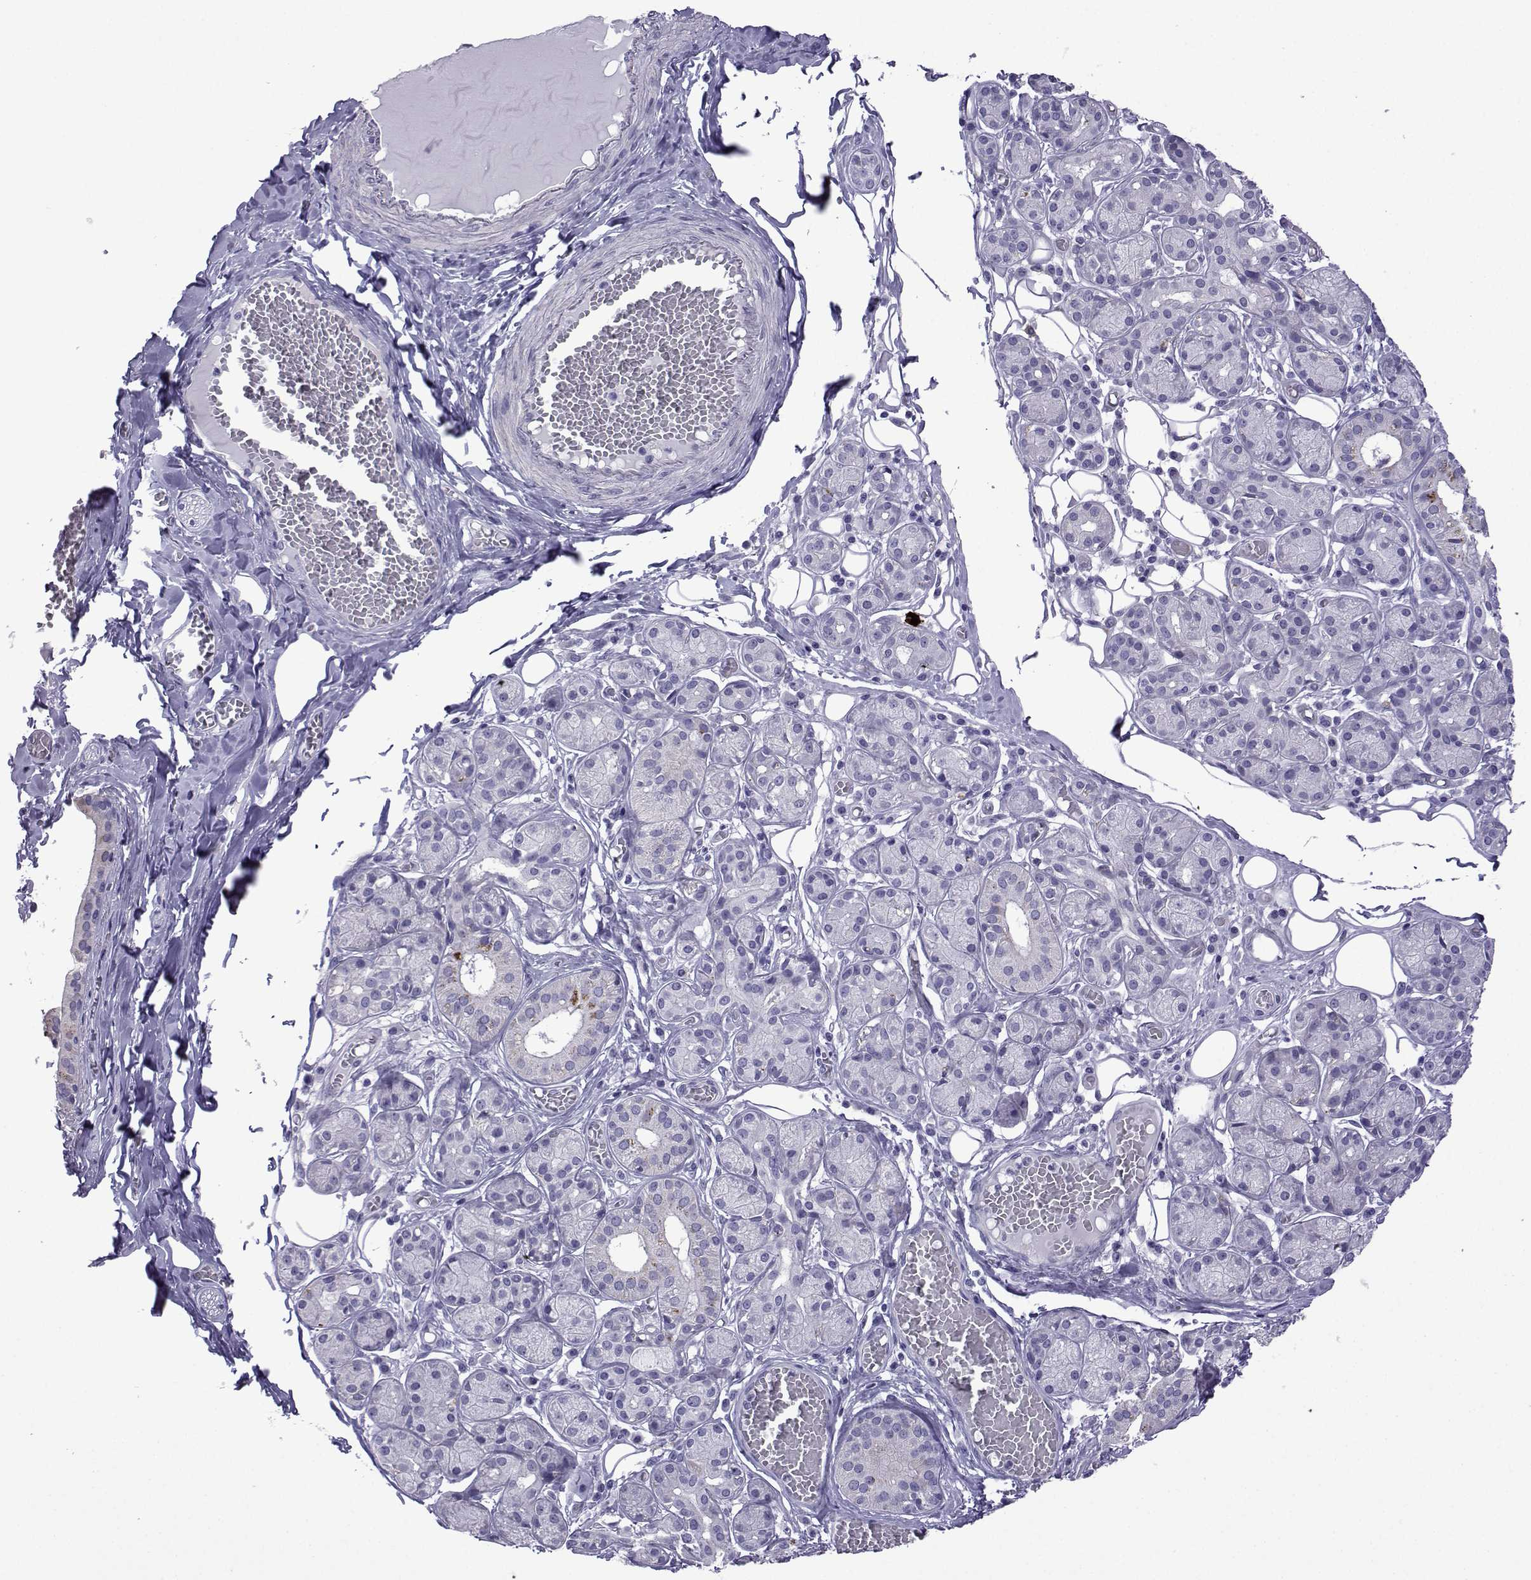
{"staining": {"intensity": "negative", "quantity": "none", "location": "none"}, "tissue": "salivary gland", "cell_type": "Glandular cells", "image_type": "normal", "snomed": [{"axis": "morphology", "description": "Normal tissue, NOS"}, {"axis": "topography", "description": "Salivary gland"}, {"axis": "topography", "description": "Peripheral nerve tissue"}], "caption": "High power microscopy photomicrograph of an immunohistochemistry (IHC) micrograph of normal salivary gland, revealing no significant staining in glandular cells.", "gene": "CFAP70", "patient": {"sex": "male", "age": 71}}